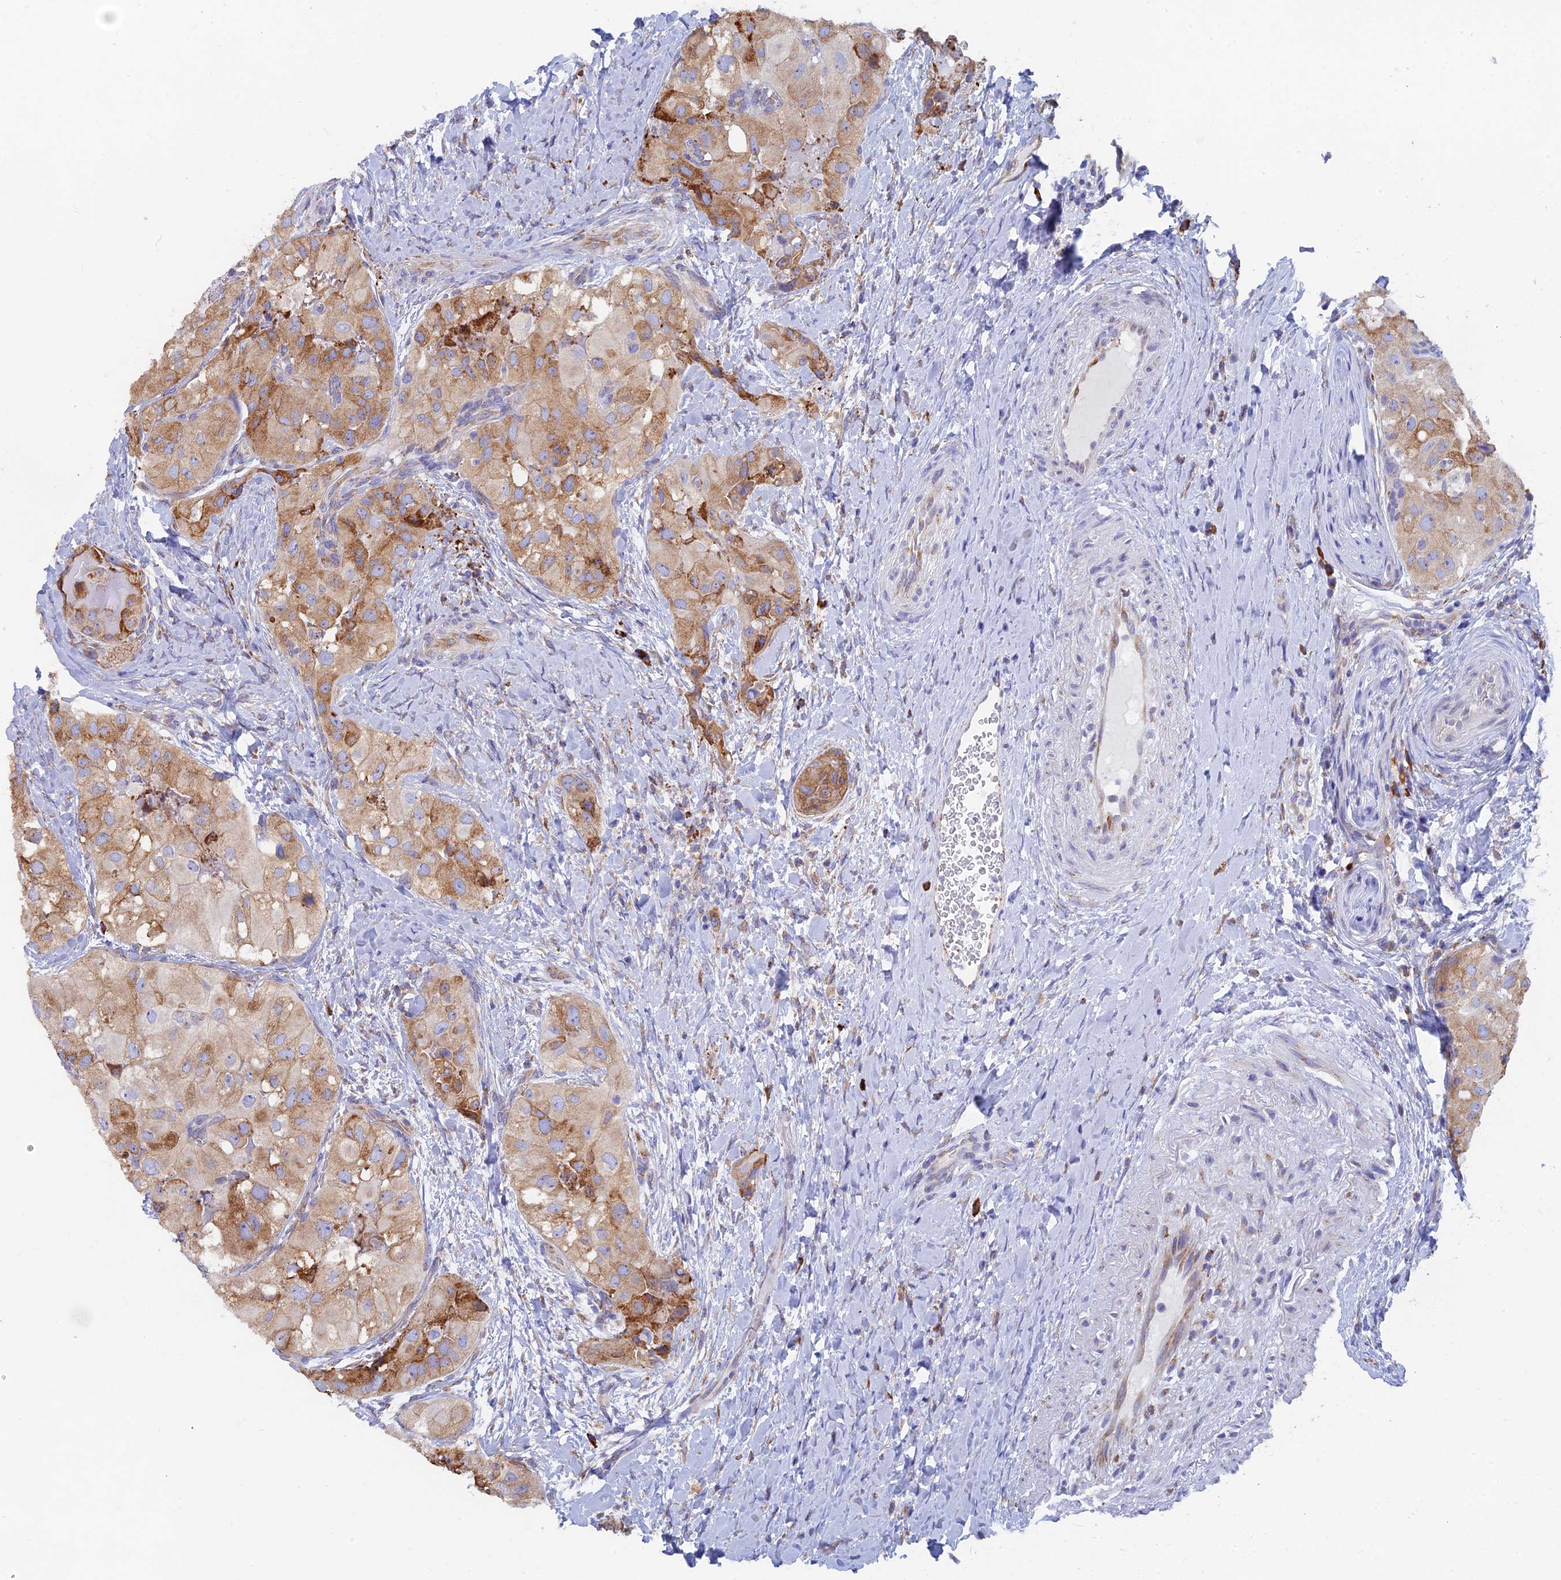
{"staining": {"intensity": "moderate", "quantity": ">75%", "location": "cytoplasmic/membranous"}, "tissue": "thyroid cancer", "cell_type": "Tumor cells", "image_type": "cancer", "snomed": [{"axis": "morphology", "description": "Normal tissue, NOS"}, {"axis": "morphology", "description": "Papillary adenocarcinoma, NOS"}, {"axis": "topography", "description": "Thyroid gland"}], "caption": "This is a micrograph of IHC staining of papillary adenocarcinoma (thyroid), which shows moderate expression in the cytoplasmic/membranous of tumor cells.", "gene": "WDR35", "patient": {"sex": "female", "age": 59}}